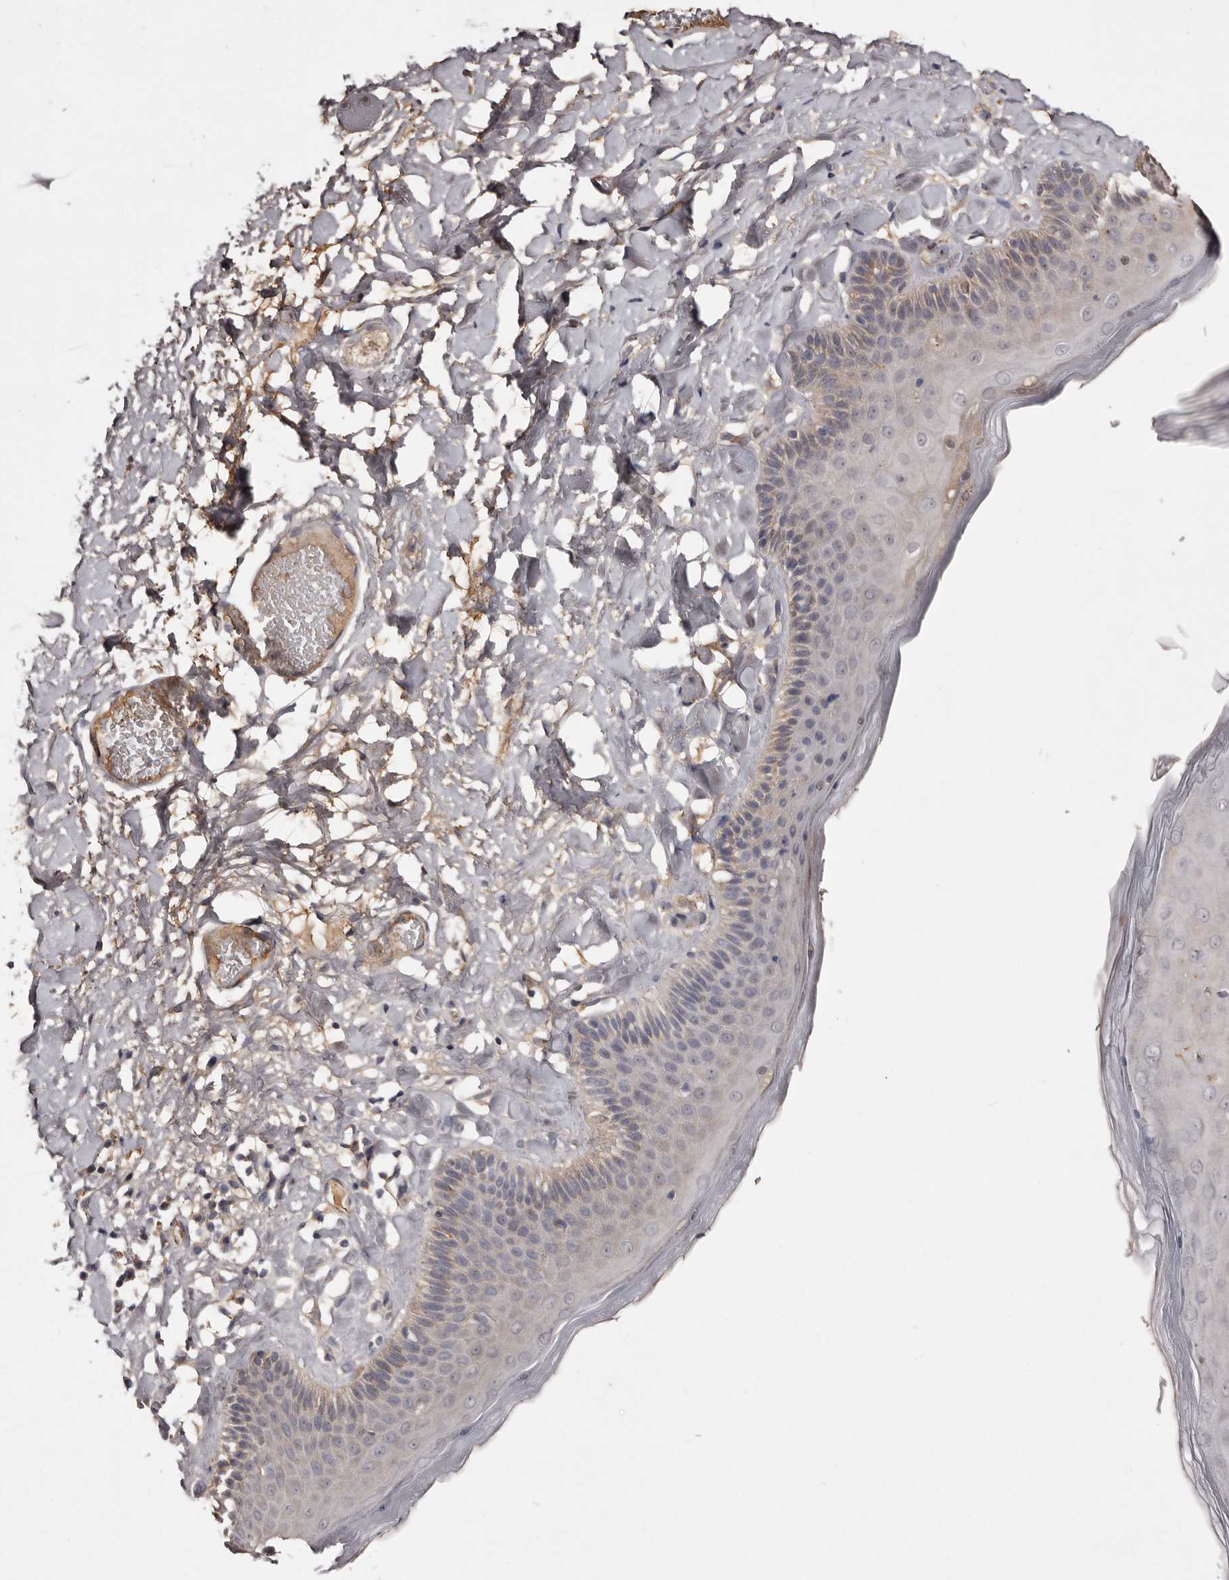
{"staining": {"intensity": "weak", "quantity": "25%-75%", "location": "cytoplasmic/membranous"}, "tissue": "skin", "cell_type": "Epidermal cells", "image_type": "normal", "snomed": [{"axis": "morphology", "description": "Normal tissue, NOS"}, {"axis": "topography", "description": "Anal"}], "caption": "Immunohistochemistry (IHC) staining of normal skin, which demonstrates low levels of weak cytoplasmic/membranous expression in approximately 25%-75% of epidermal cells indicating weak cytoplasmic/membranous protein expression. The staining was performed using DAB (3,3'-diaminobenzidine) (brown) for protein detection and nuclei were counterstained in hematoxylin (blue).", "gene": "CYP1B1", "patient": {"sex": "male", "age": 69}}